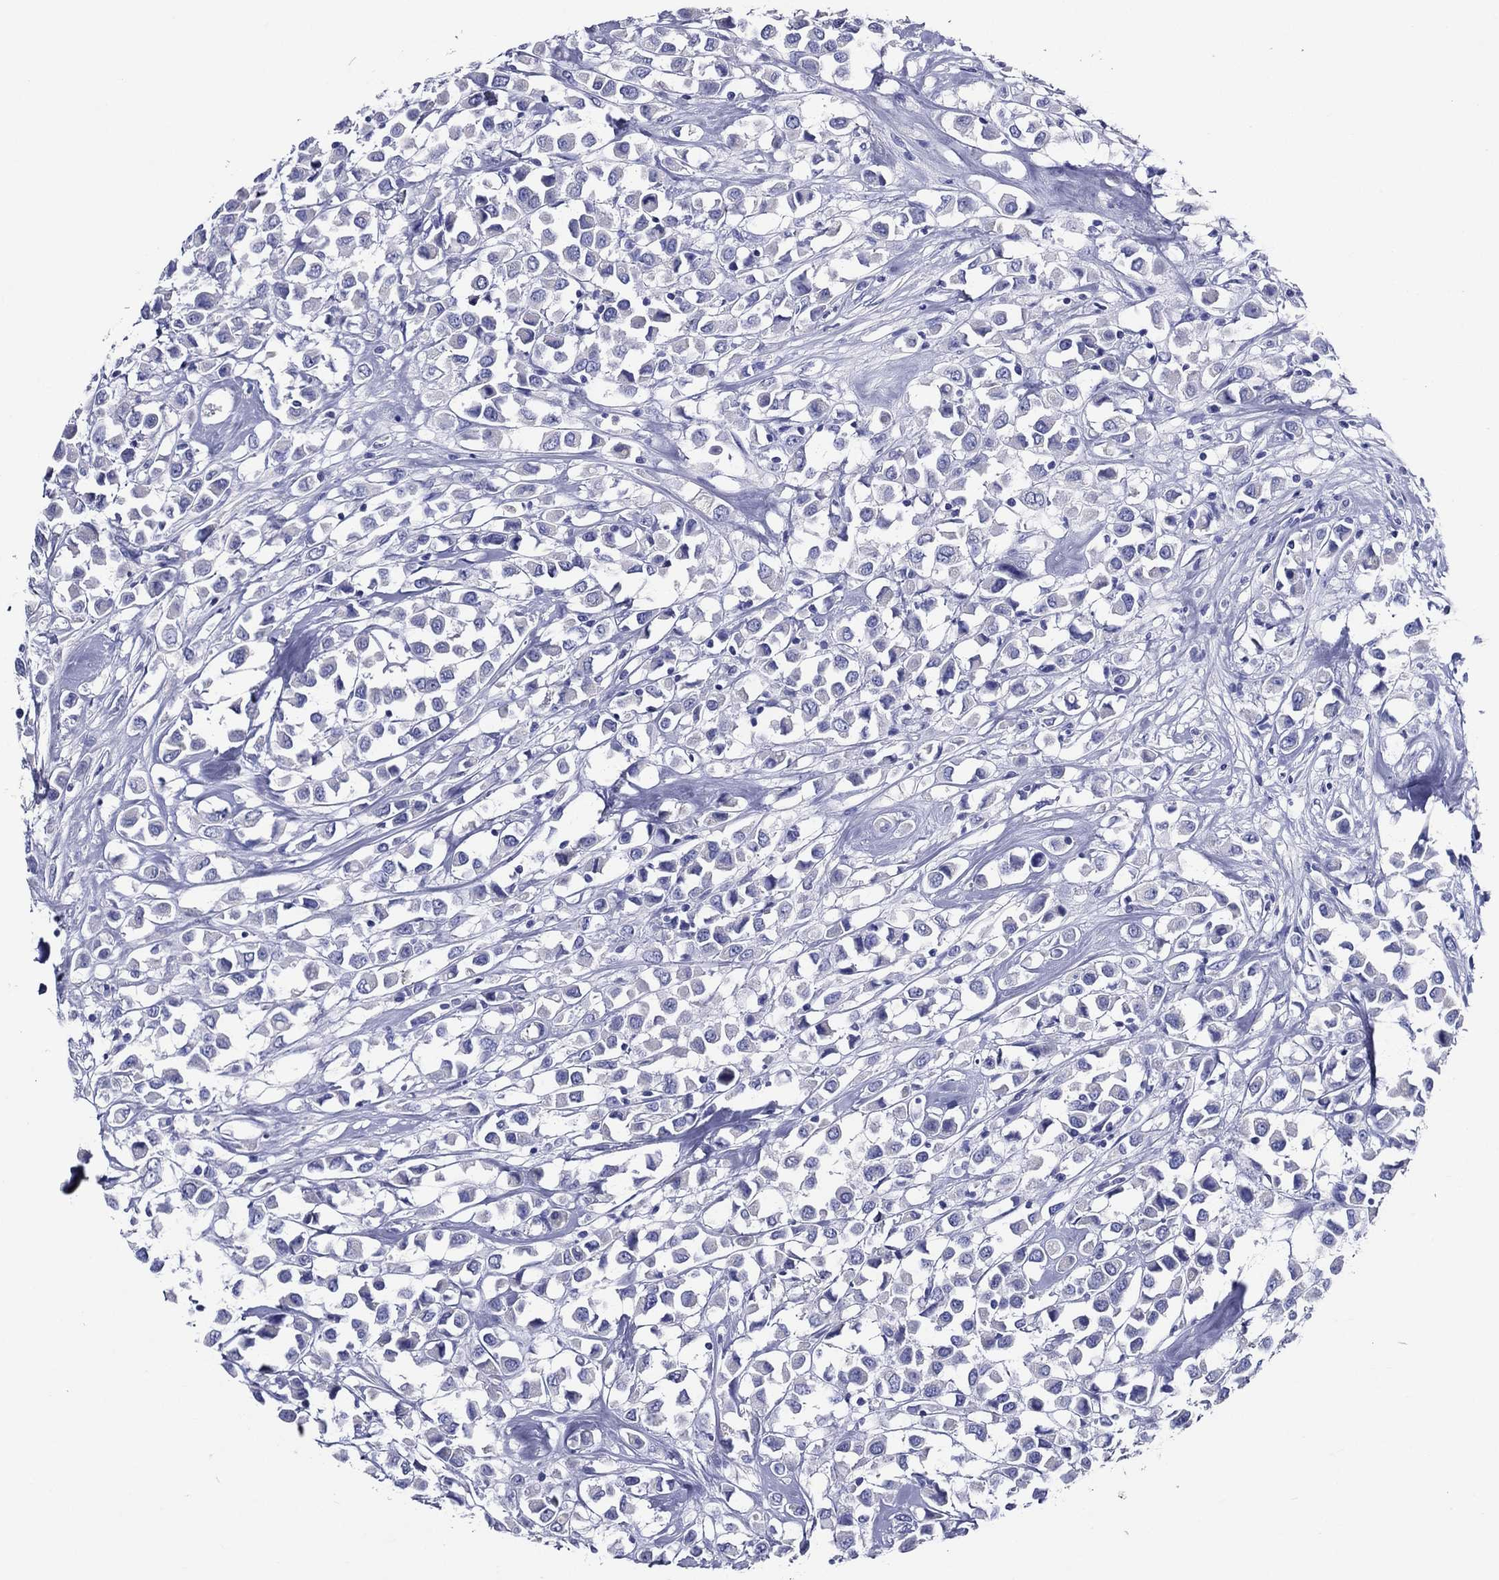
{"staining": {"intensity": "negative", "quantity": "none", "location": "none"}, "tissue": "breast cancer", "cell_type": "Tumor cells", "image_type": "cancer", "snomed": [{"axis": "morphology", "description": "Duct carcinoma"}, {"axis": "topography", "description": "Breast"}], "caption": "Breast cancer (intraductal carcinoma) stained for a protein using IHC demonstrates no expression tumor cells.", "gene": "ACE2", "patient": {"sex": "female", "age": 61}}